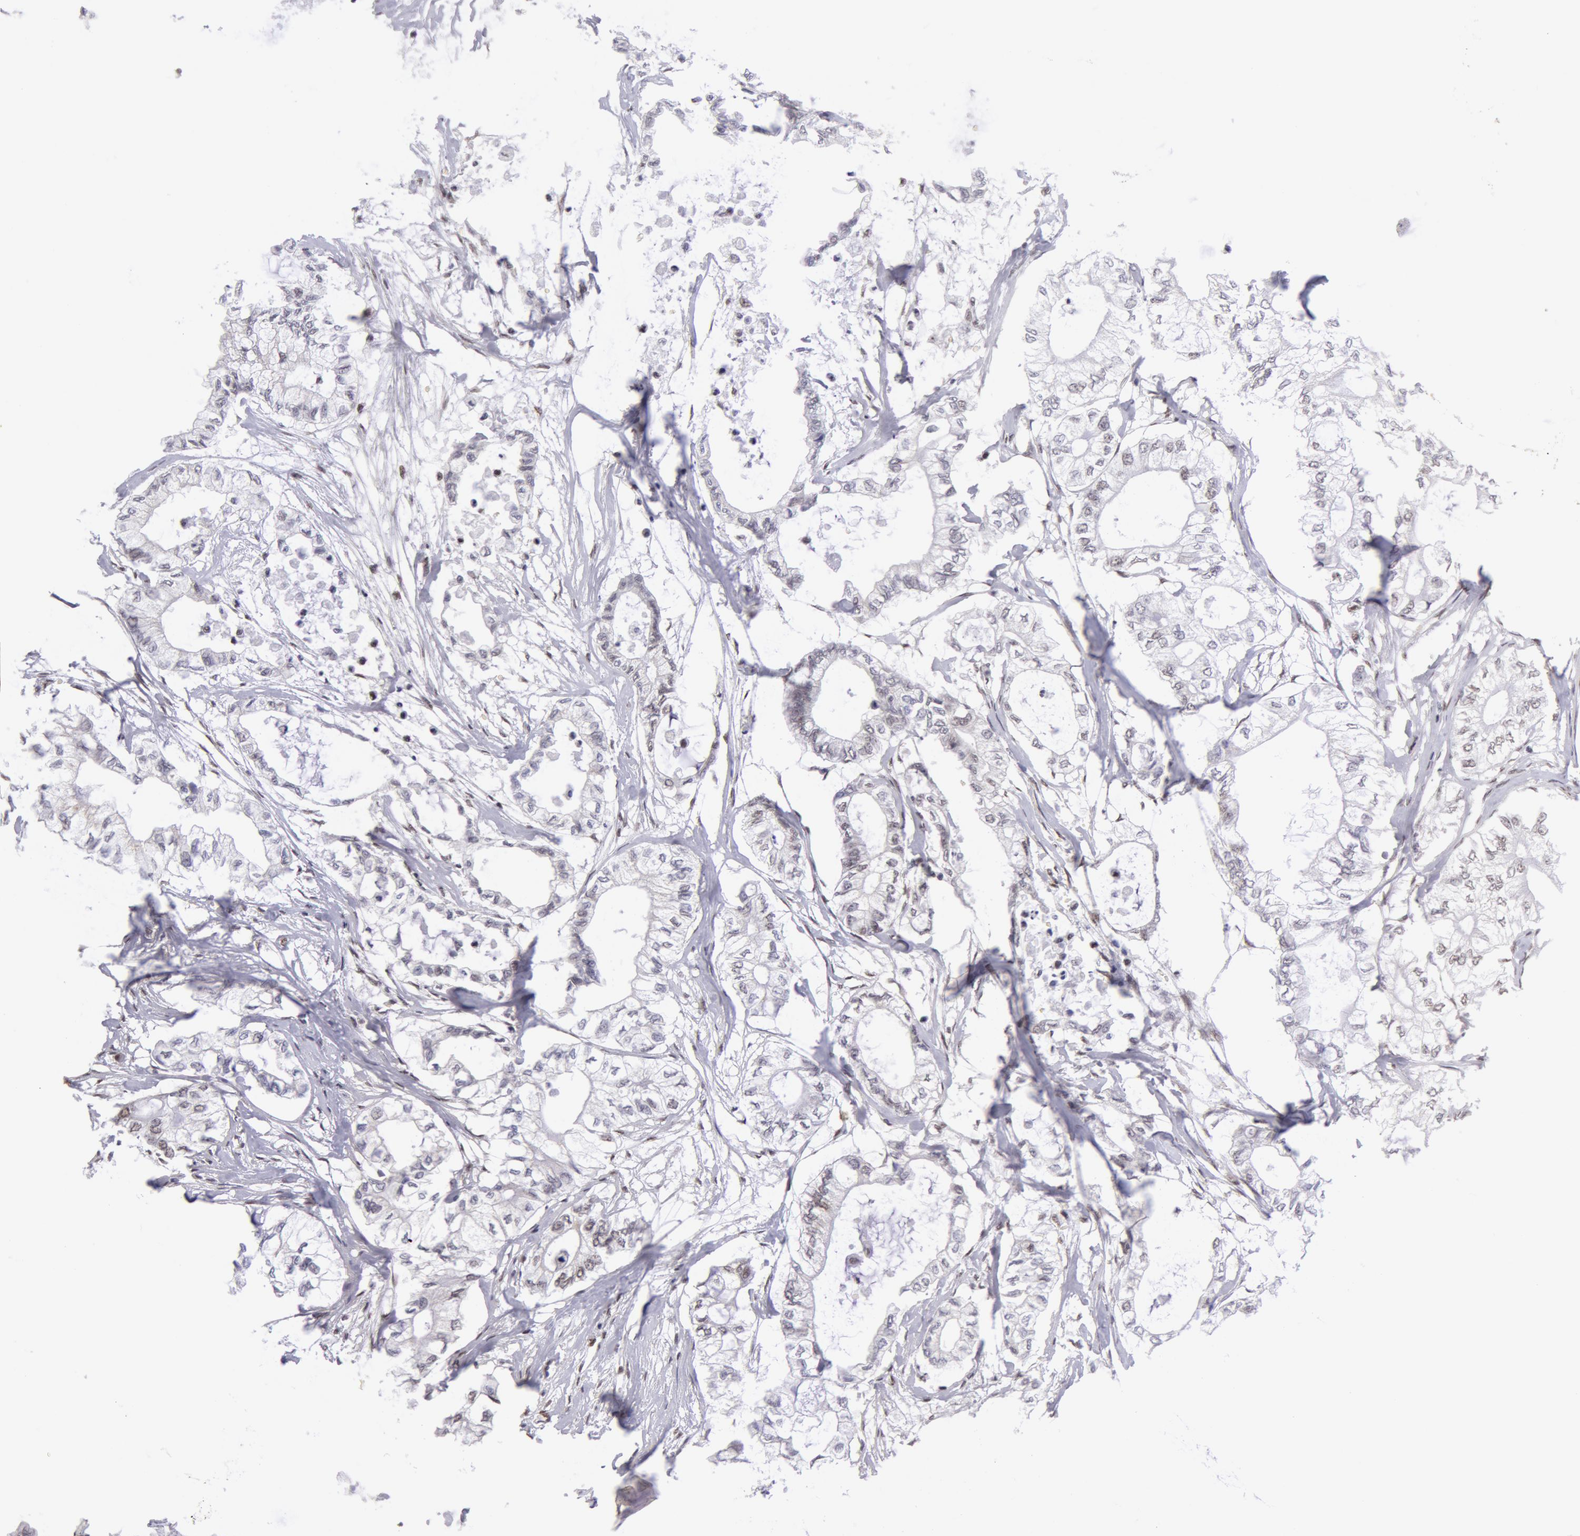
{"staining": {"intensity": "negative", "quantity": "none", "location": "none"}, "tissue": "pancreatic cancer", "cell_type": "Tumor cells", "image_type": "cancer", "snomed": [{"axis": "morphology", "description": "Adenocarcinoma, NOS"}, {"axis": "topography", "description": "Pancreas"}], "caption": "The micrograph reveals no staining of tumor cells in adenocarcinoma (pancreatic). (DAB immunohistochemistry (IHC), high magnification).", "gene": "VRTN", "patient": {"sex": "male", "age": 79}}